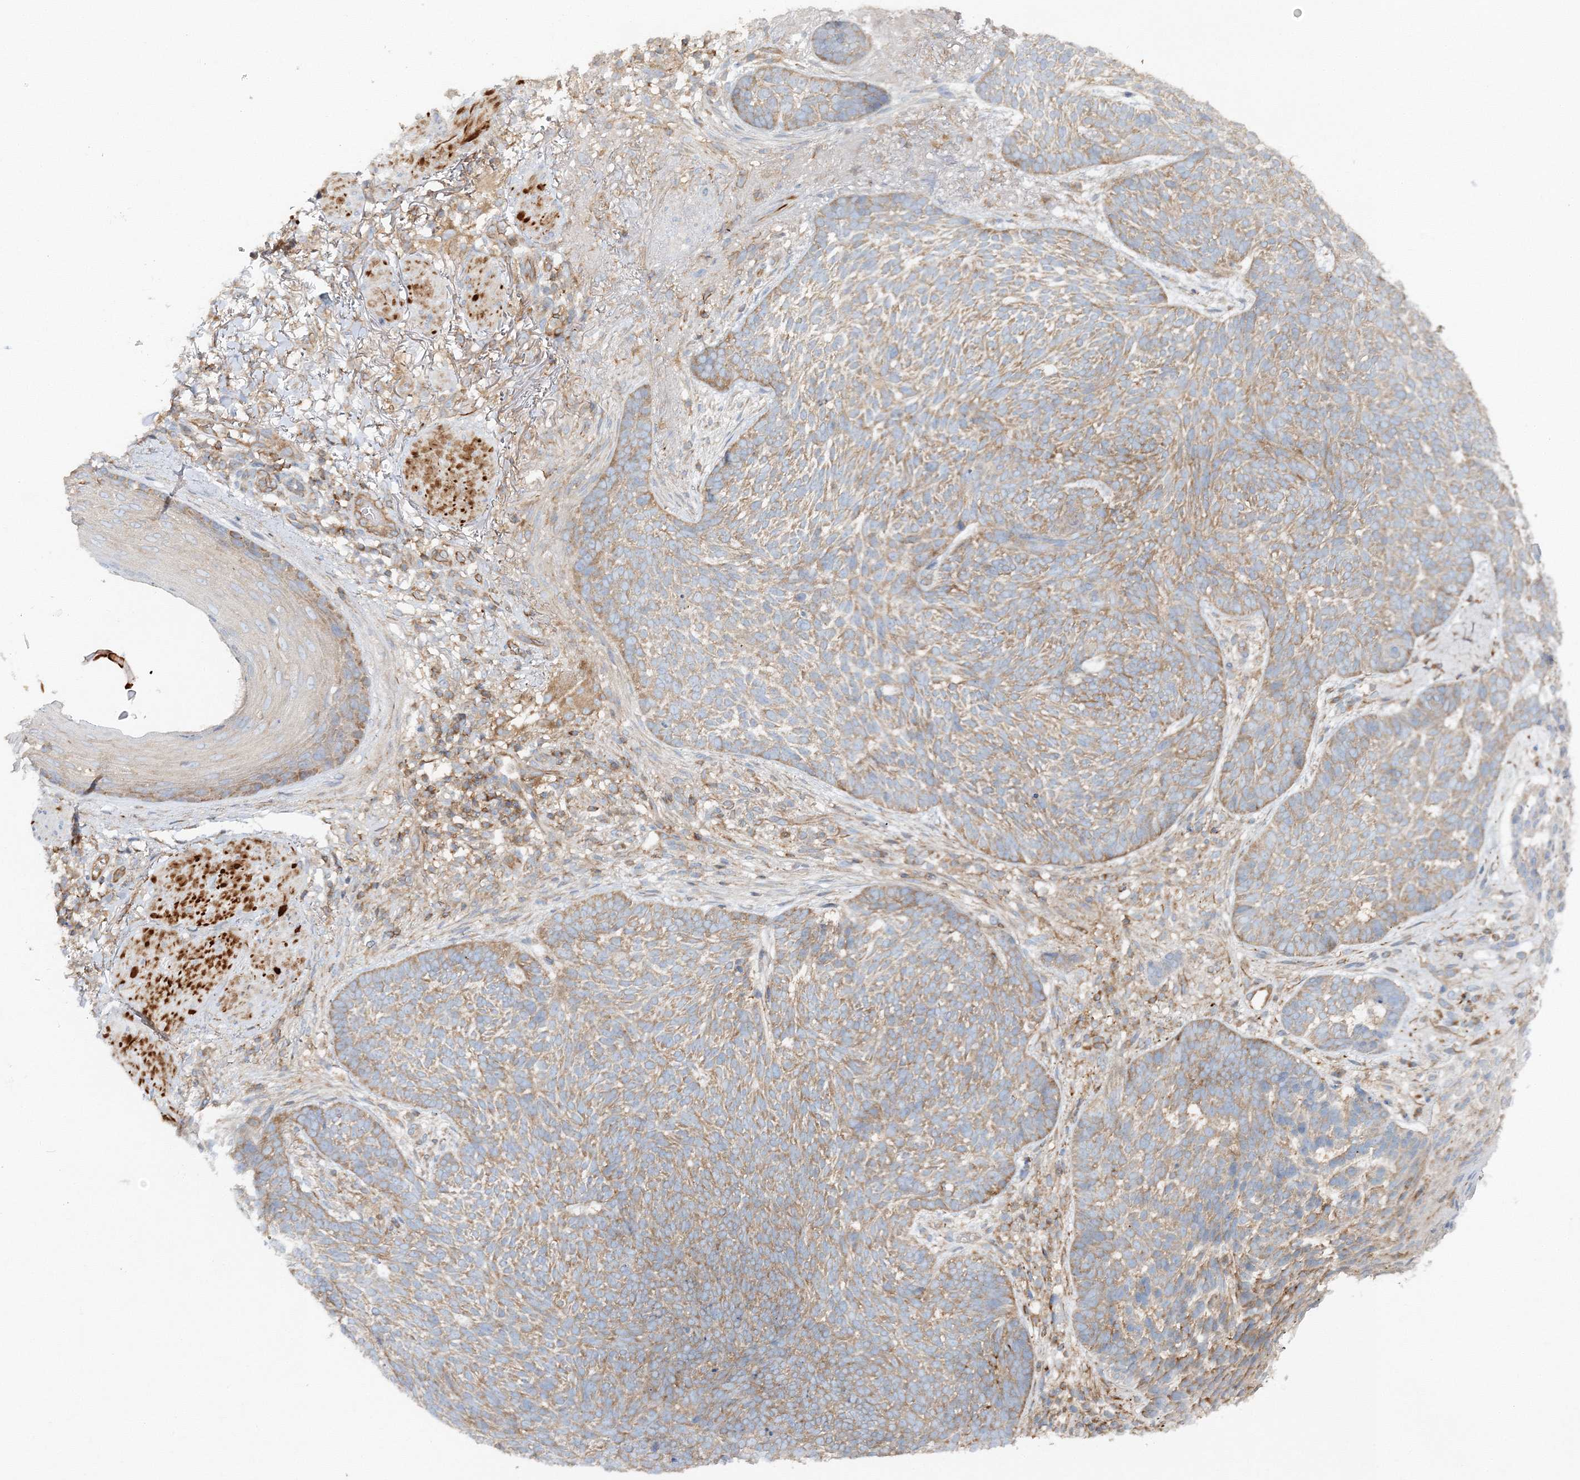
{"staining": {"intensity": "moderate", "quantity": ">75%", "location": "cytoplasmic/membranous"}, "tissue": "skin cancer", "cell_type": "Tumor cells", "image_type": "cancer", "snomed": [{"axis": "morphology", "description": "Normal tissue, NOS"}, {"axis": "morphology", "description": "Basal cell carcinoma"}, {"axis": "topography", "description": "Skin"}], "caption": "Skin cancer was stained to show a protein in brown. There is medium levels of moderate cytoplasmic/membranous positivity in about >75% of tumor cells. The staining is performed using DAB brown chromogen to label protein expression. The nuclei are counter-stained blue using hematoxylin.", "gene": "WDR37", "patient": {"sex": "male", "age": 64}}